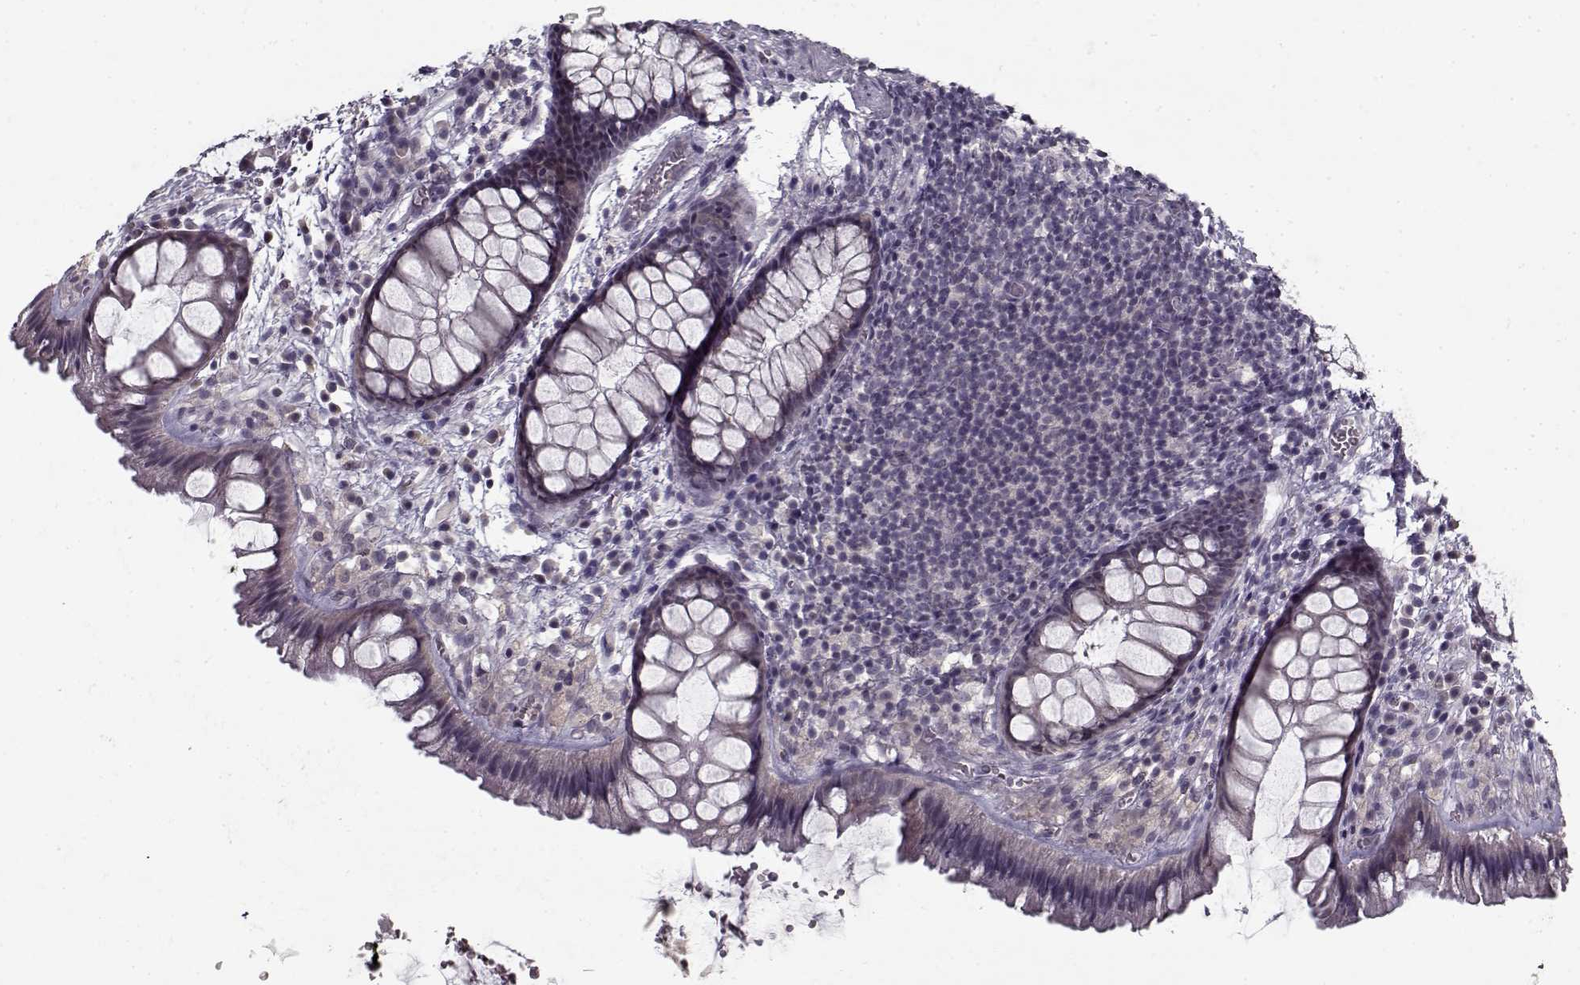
{"staining": {"intensity": "negative", "quantity": "none", "location": "none"}, "tissue": "rectum", "cell_type": "Glandular cells", "image_type": "normal", "snomed": [{"axis": "morphology", "description": "Normal tissue, NOS"}, {"axis": "topography", "description": "Rectum"}], "caption": "This is a micrograph of immunohistochemistry (IHC) staining of normal rectum, which shows no staining in glandular cells.", "gene": "LAMA2", "patient": {"sex": "female", "age": 62}}